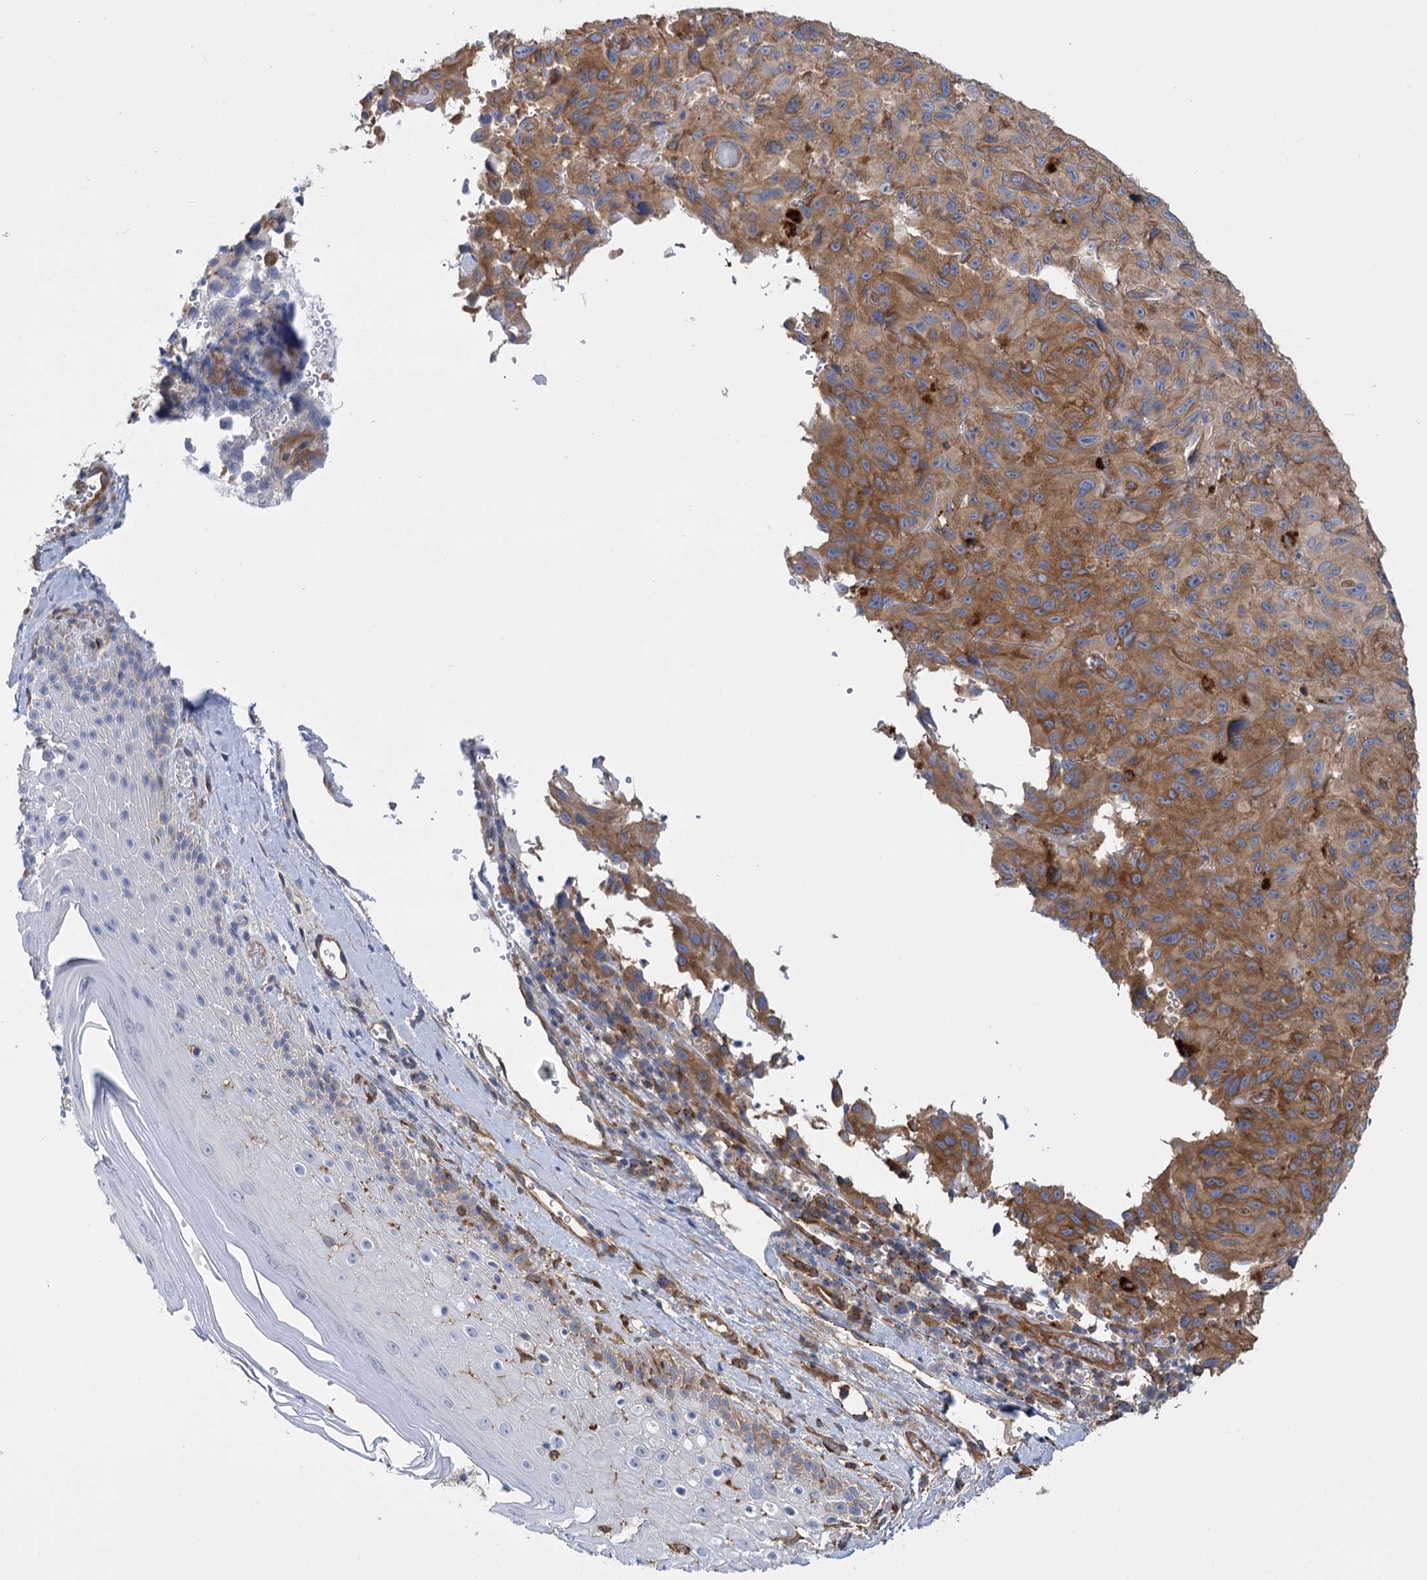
{"staining": {"intensity": "moderate", "quantity": "<25%", "location": "cytoplasmic/membranous"}, "tissue": "melanoma", "cell_type": "Tumor cells", "image_type": "cancer", "snomed": [{"axis": "morphology", "description": "Malignant melanoma, NOS"}, {"axis": "topography", "description": "Skin"}], "caption": "A low amount of moderate cytoplasmic/membranous staining is present in about <25% of tumor cells in melanoma tissue.", "gene": "GUSB", "patient": {"sex": "male", "age": 66}}